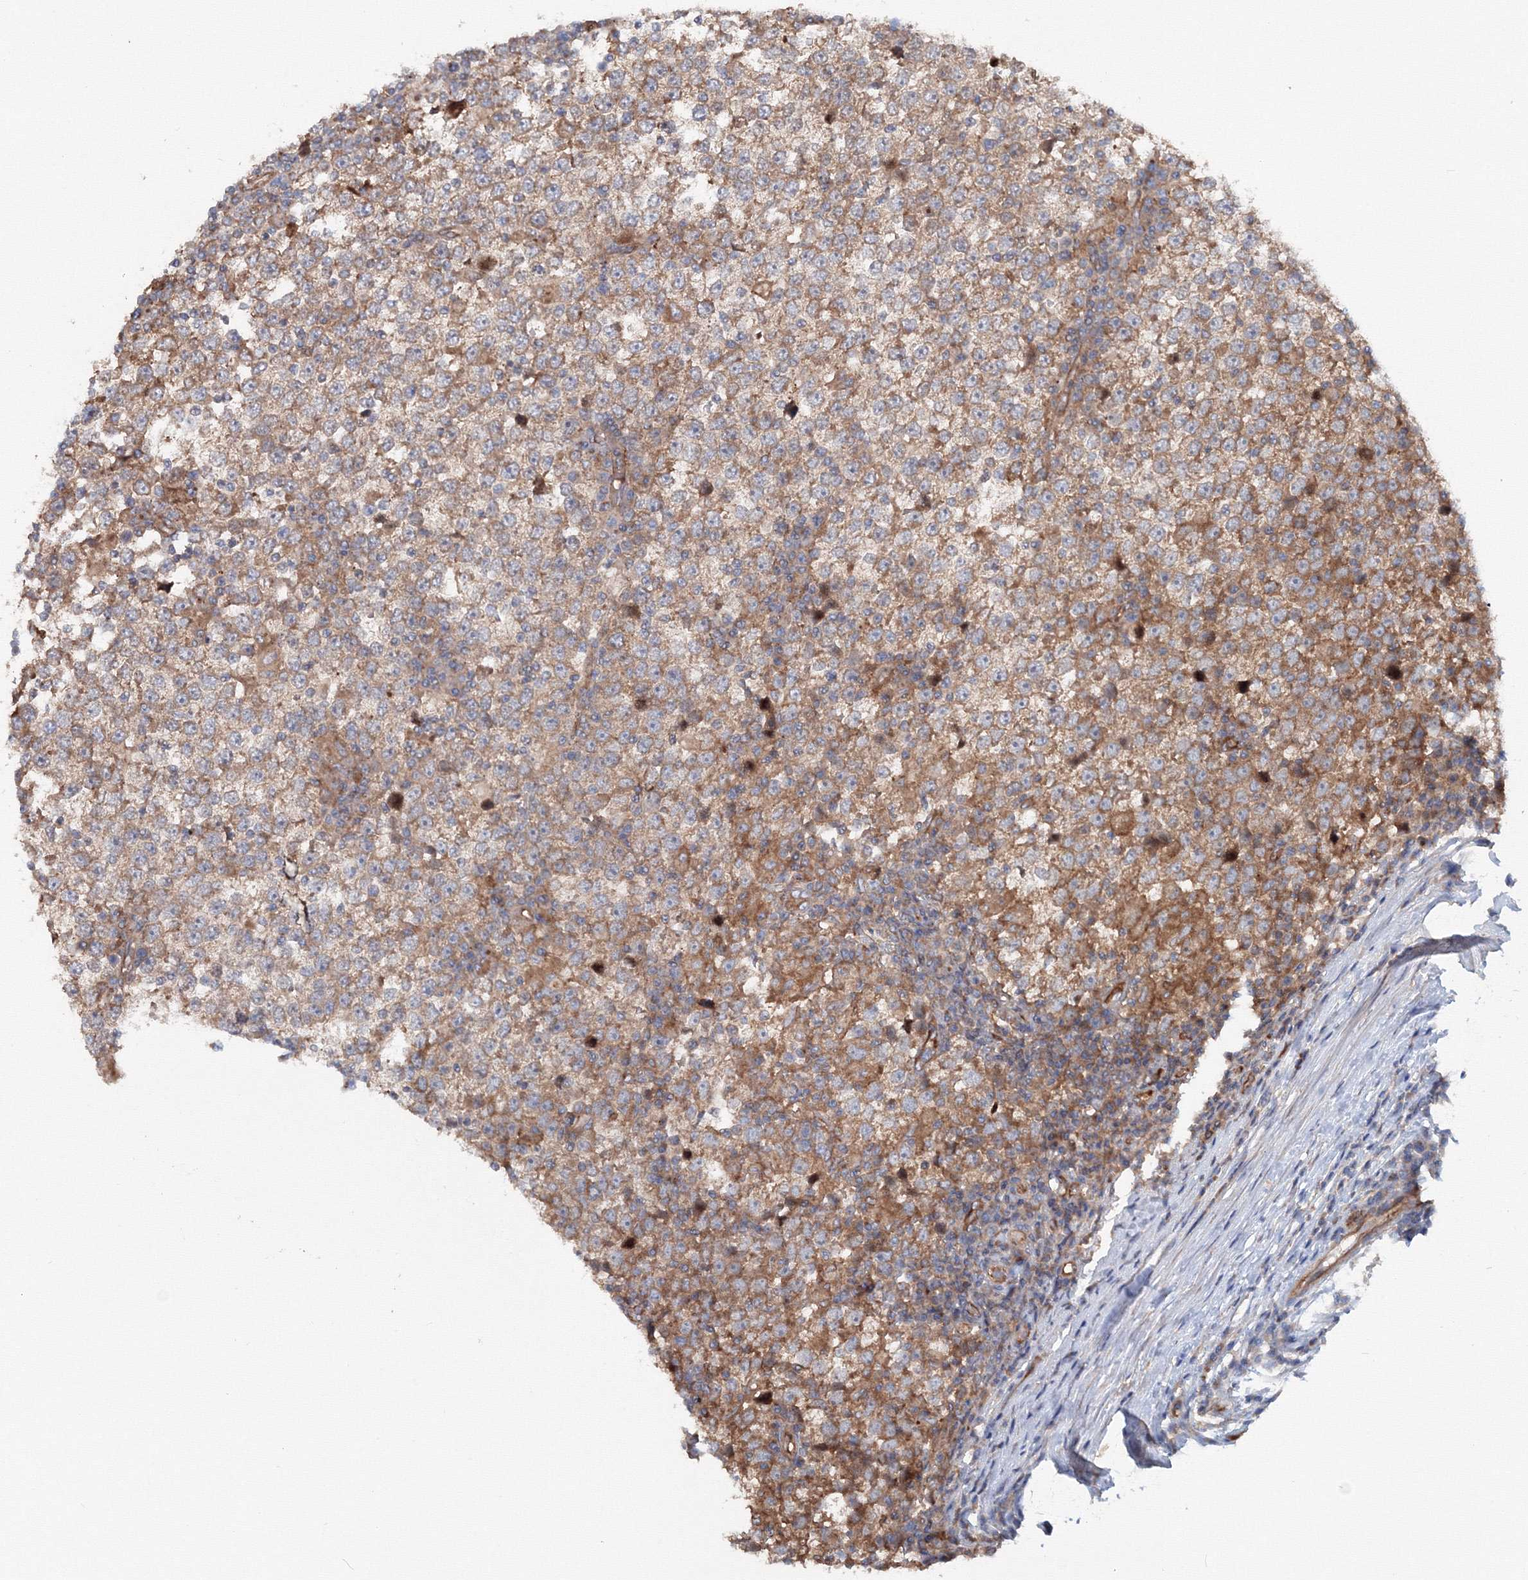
{"staining": {"intensity": "weak", "quantity": ">75%", "location": "cytoplasmic/membranous"}, "tissue": "testis cancer", "cell_type": "Tumor cells", "image_type": "cancer", "snomed": [{"axis": "morphology", "description": "Seminoma, NOS"}, {"axis": "topography", "description": "Testis"}], "caption": "A brown stain shows weak cytoplasmic/membranous expression of a protein in human testis cancer tumor cells.", "gene": "EXOC1", "patient": {"sex": "male", "age": 65}}